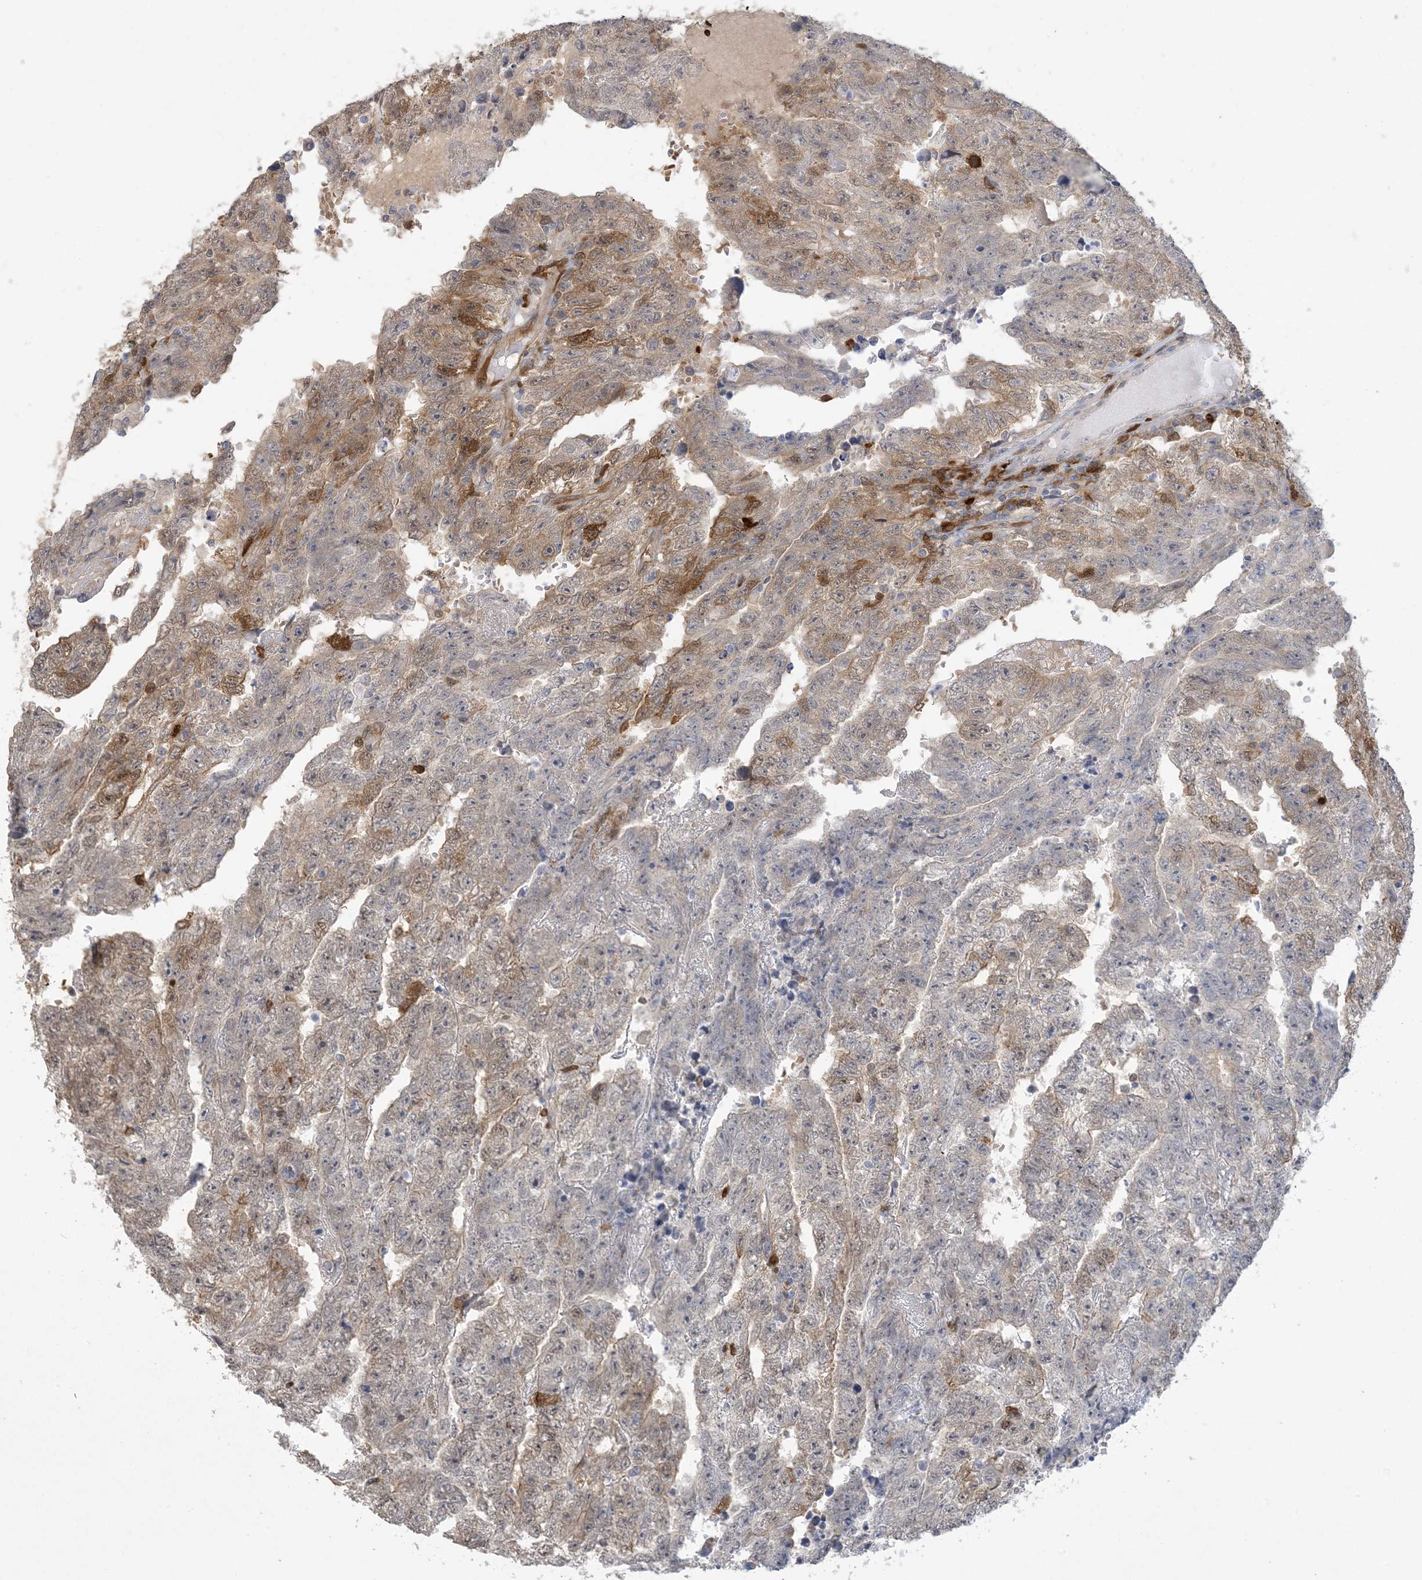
{"staining": {"intensity": "moderate", "quantity": "25%-75%", "location": "cytoplasmic/membranous"}, "tissue": "testis cancer", "cell_type": "Tumor cells", "image_type": "cancer", "snomed": [{"axis": "morphology", "description": "Carcinoma, Embryonal, NOS"}, {"axis": "topography", "description": "Testis"}], "caption": "Immunohistochemistry (IHC) photomicrograph of human testis cancer stained for a protein (brown), which demonstrates medium levels of moderate cytoplasmic/membranous positivity in approximately 25%-75% of tumor cells.", "gene": "HMGCS1", "patient": {"sex": "male", "age": 25}}